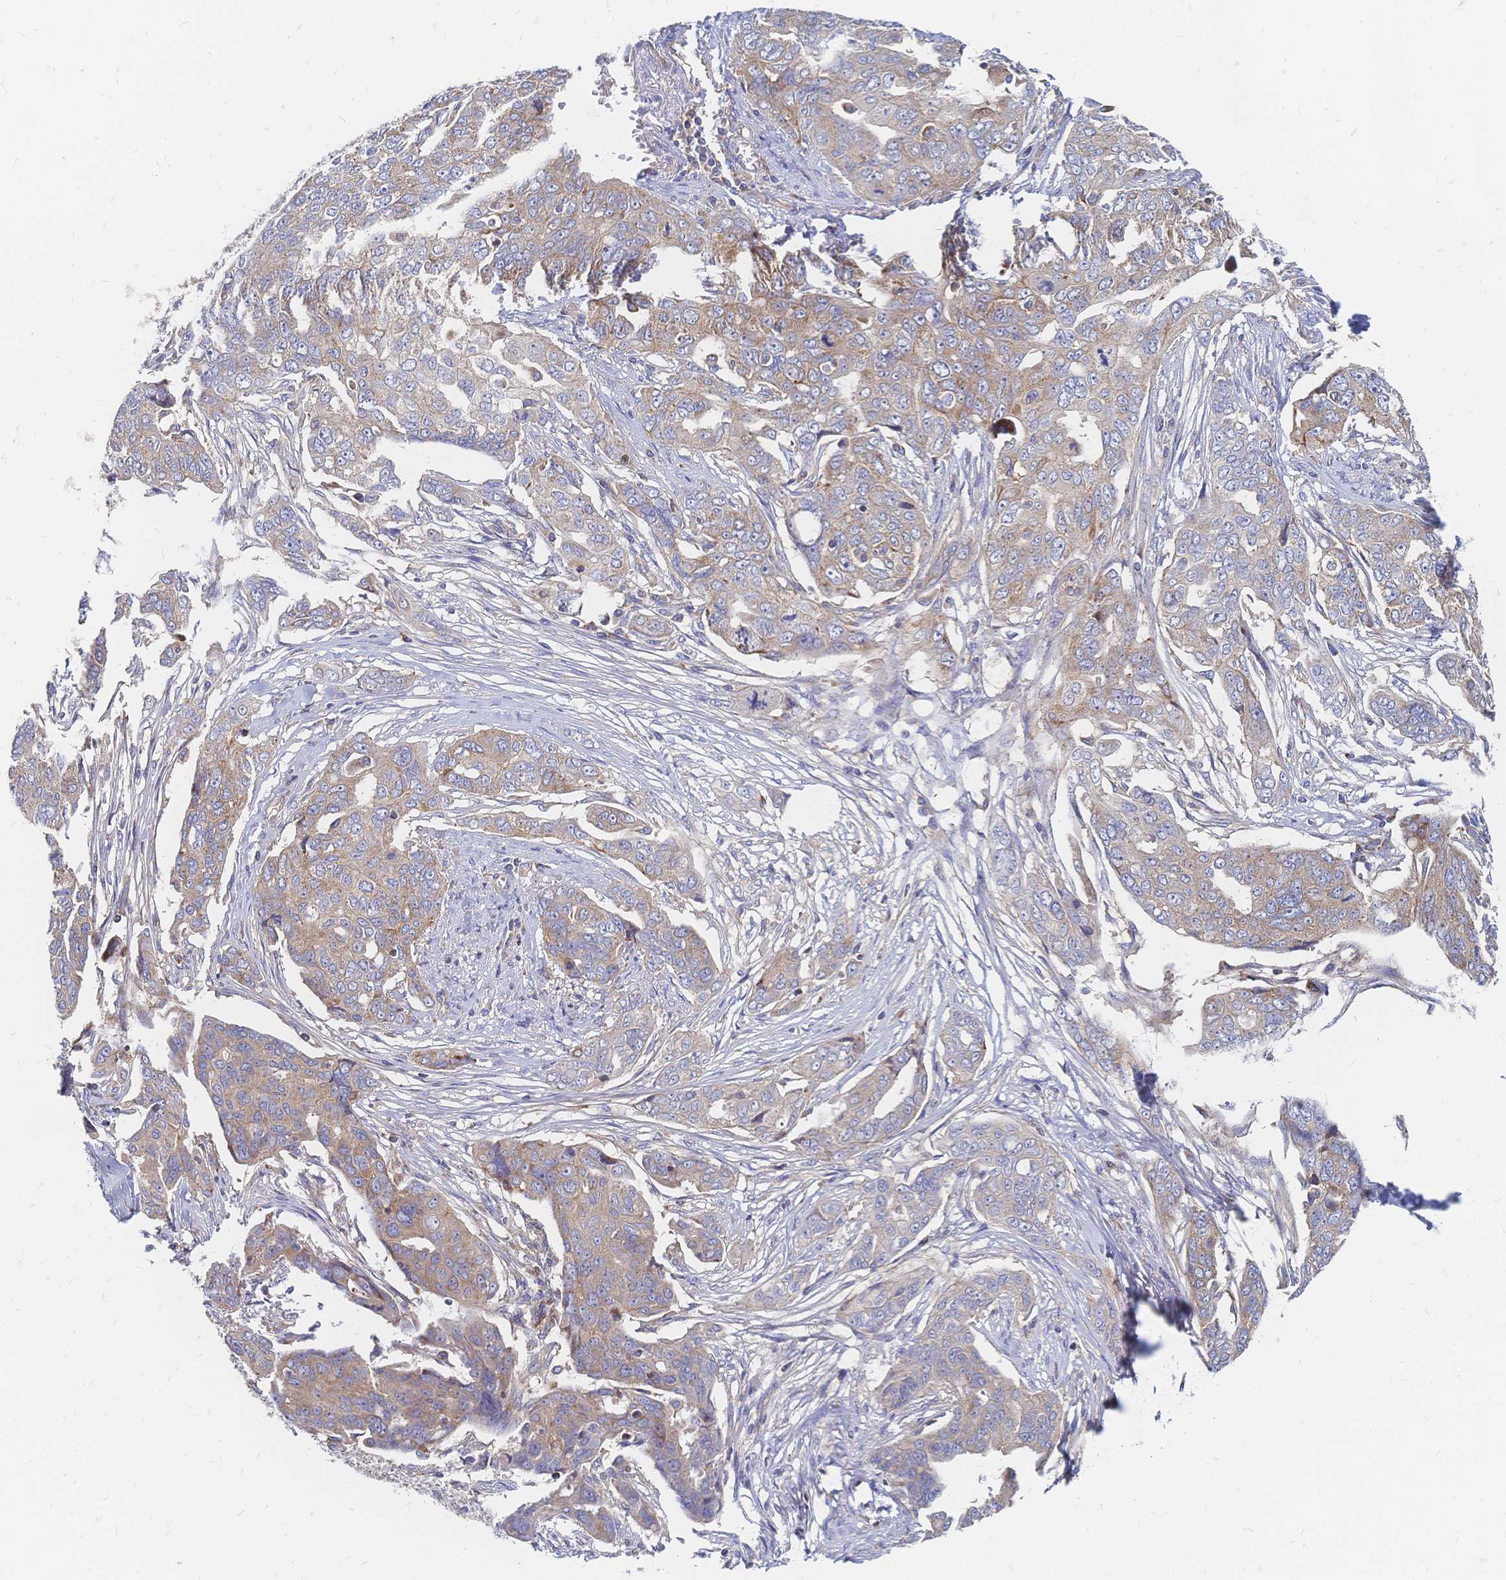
{"staining": {"intensity": "weak", "quantity": ">75%", "location": "cytoplasmic/membranous"}, "tissue": "ovarian cancer", "cell_type": "Tumor cells", "image_type": "cancer", "snomed": [{"axis": "morphology", "description": "Carcinoma, endometroid"}, {"axis": "topography", "description": "Ovary"}], "caption": "Protein expression analysis of ovarian cancer (endometroid carcinoma) exhibits weak cytoplasmic/membranous expression in approximately >75% of tumor cells.", "gene": "SORBS1", "patient": {"sex": "female", "age": 70}}